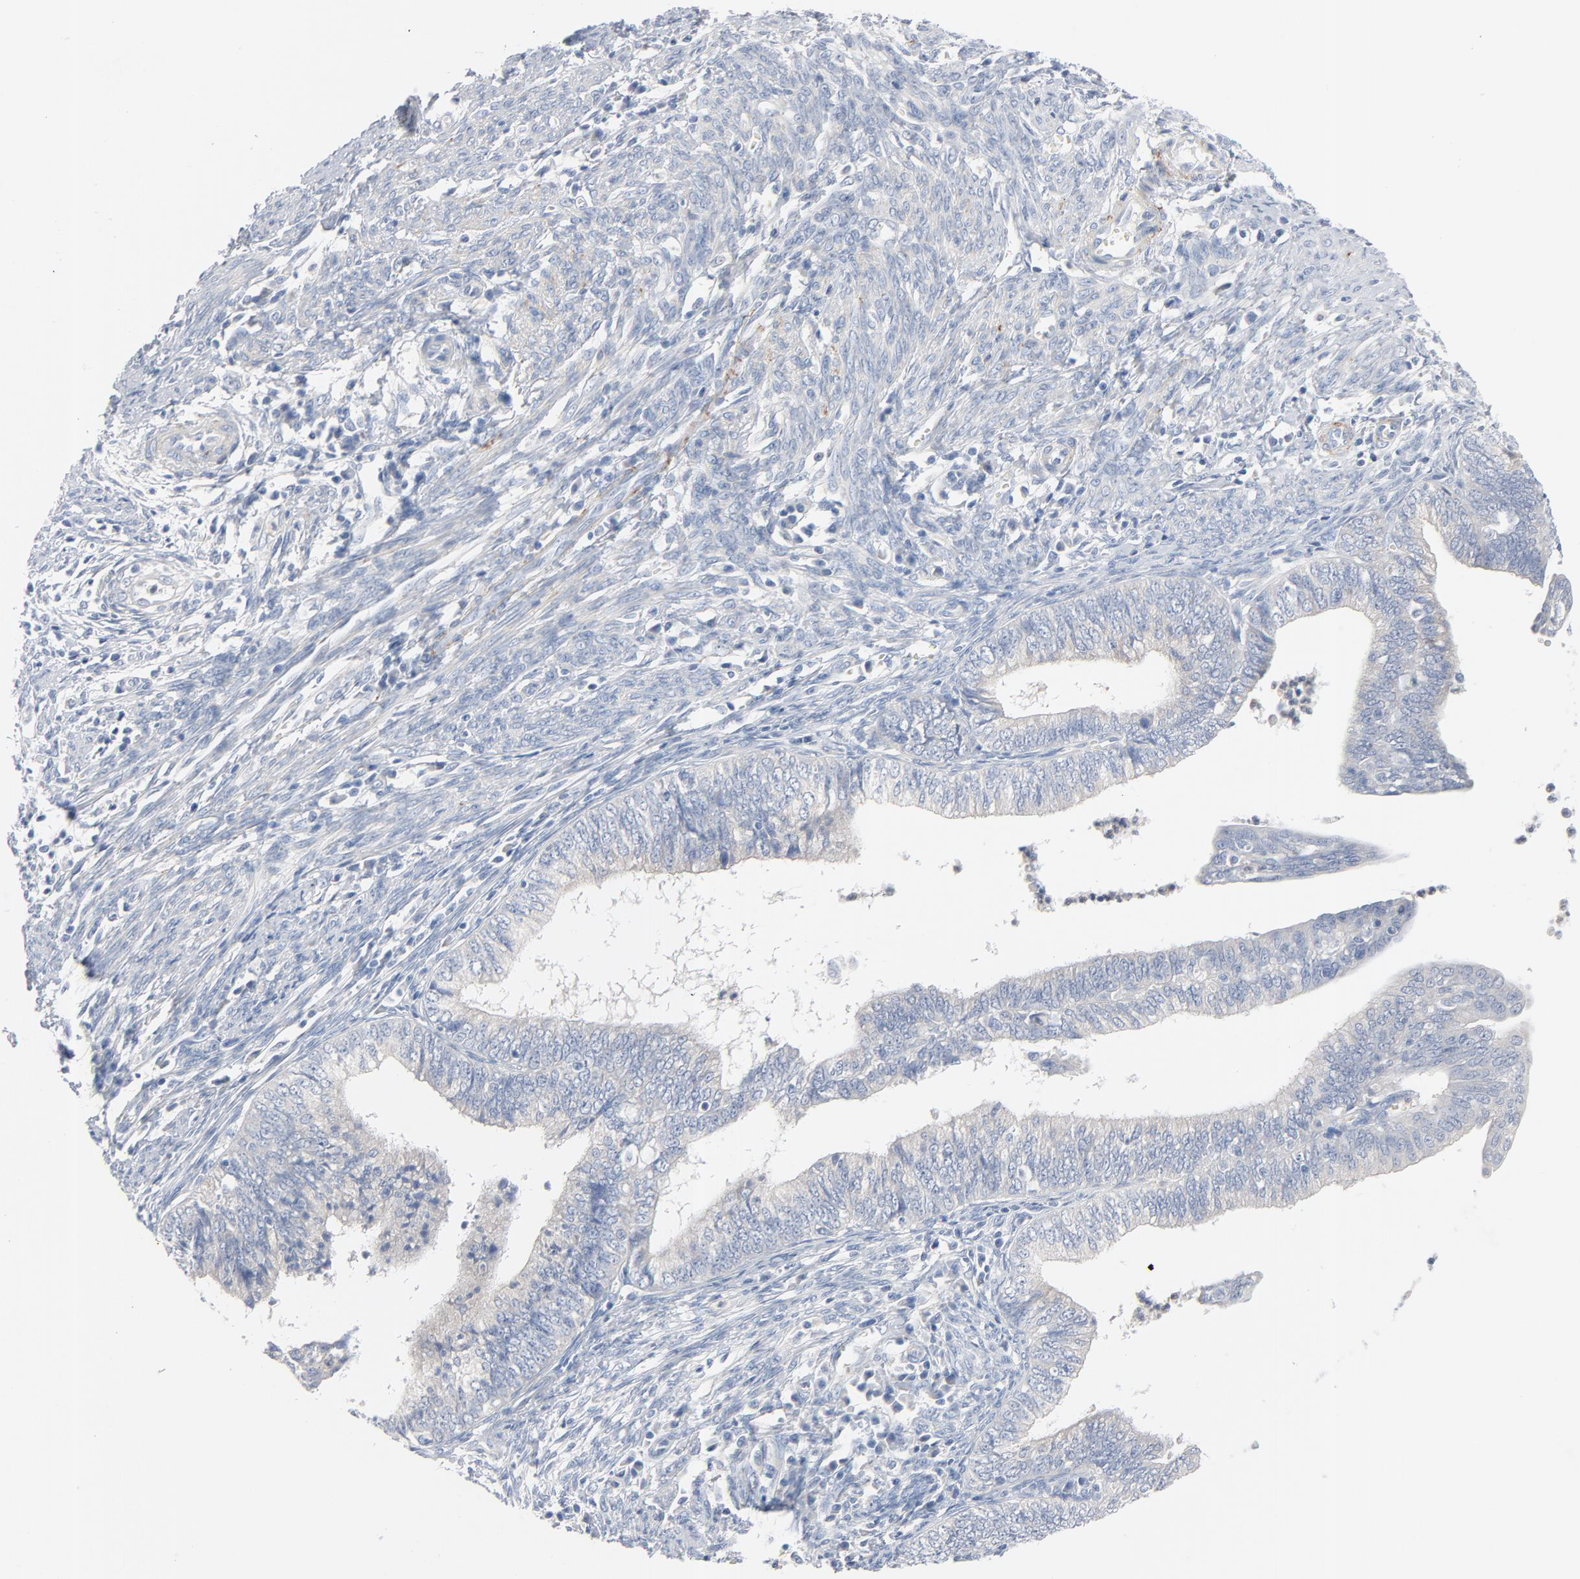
{"staining": {"intensity": "negative", "quantity": "none", "location": "none"}, "tissue": "endometrial cancer", "cell_type": "Tumor cells", "image_type": "cancer", "snomed": [{"axis": "morphology", "description": "Adenocarcinoma, NOS"}, {"axis": "topography", "description": "Endometrium"}], "caption": "Immunohistochemistry of endometrial cancer (adenocarcinoma) reveals no staining in tumor cells.", "gene": "IFT43", "patient": {"sex": "female", "age": 66}}